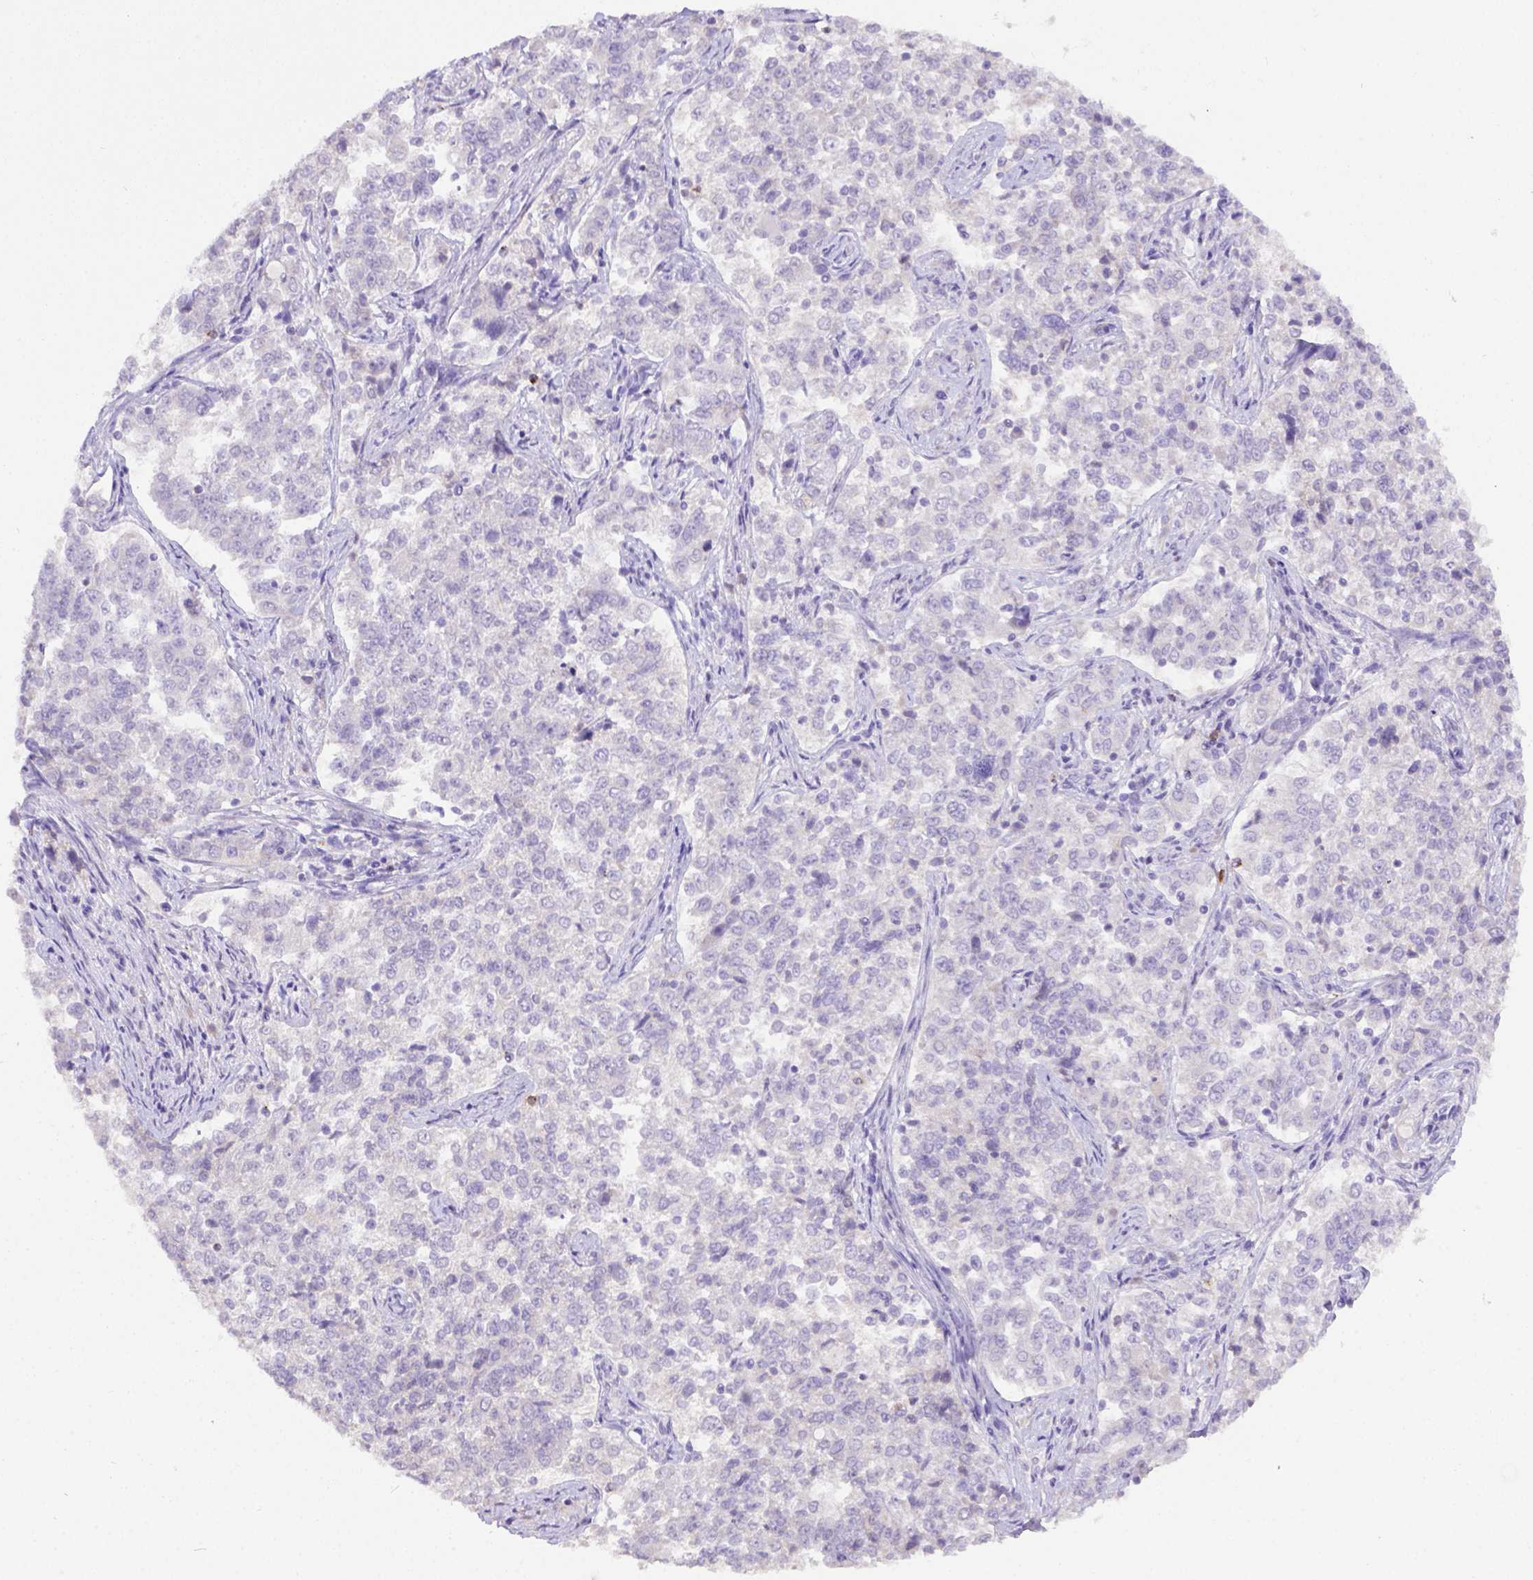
{"staining": {"intensity": "negative", "quantity": "none", "location": "none"}, "tissue": "endometrial cancer", "cell_type": "Tumor cells", "image_type": "cancer", "snomed": [{"axis": "morphology", "description": "Adenocarcinoma, NOS"}, {"axis": "topography", "description": "Endometrium"}], "caption": "Immunohistochemistry (IHC) of adenocarcinoma (endometrial) reveals no staining in tumor cells.", "gene": "B3GAT1", "patient": {"sex": "female", "age": 43}}